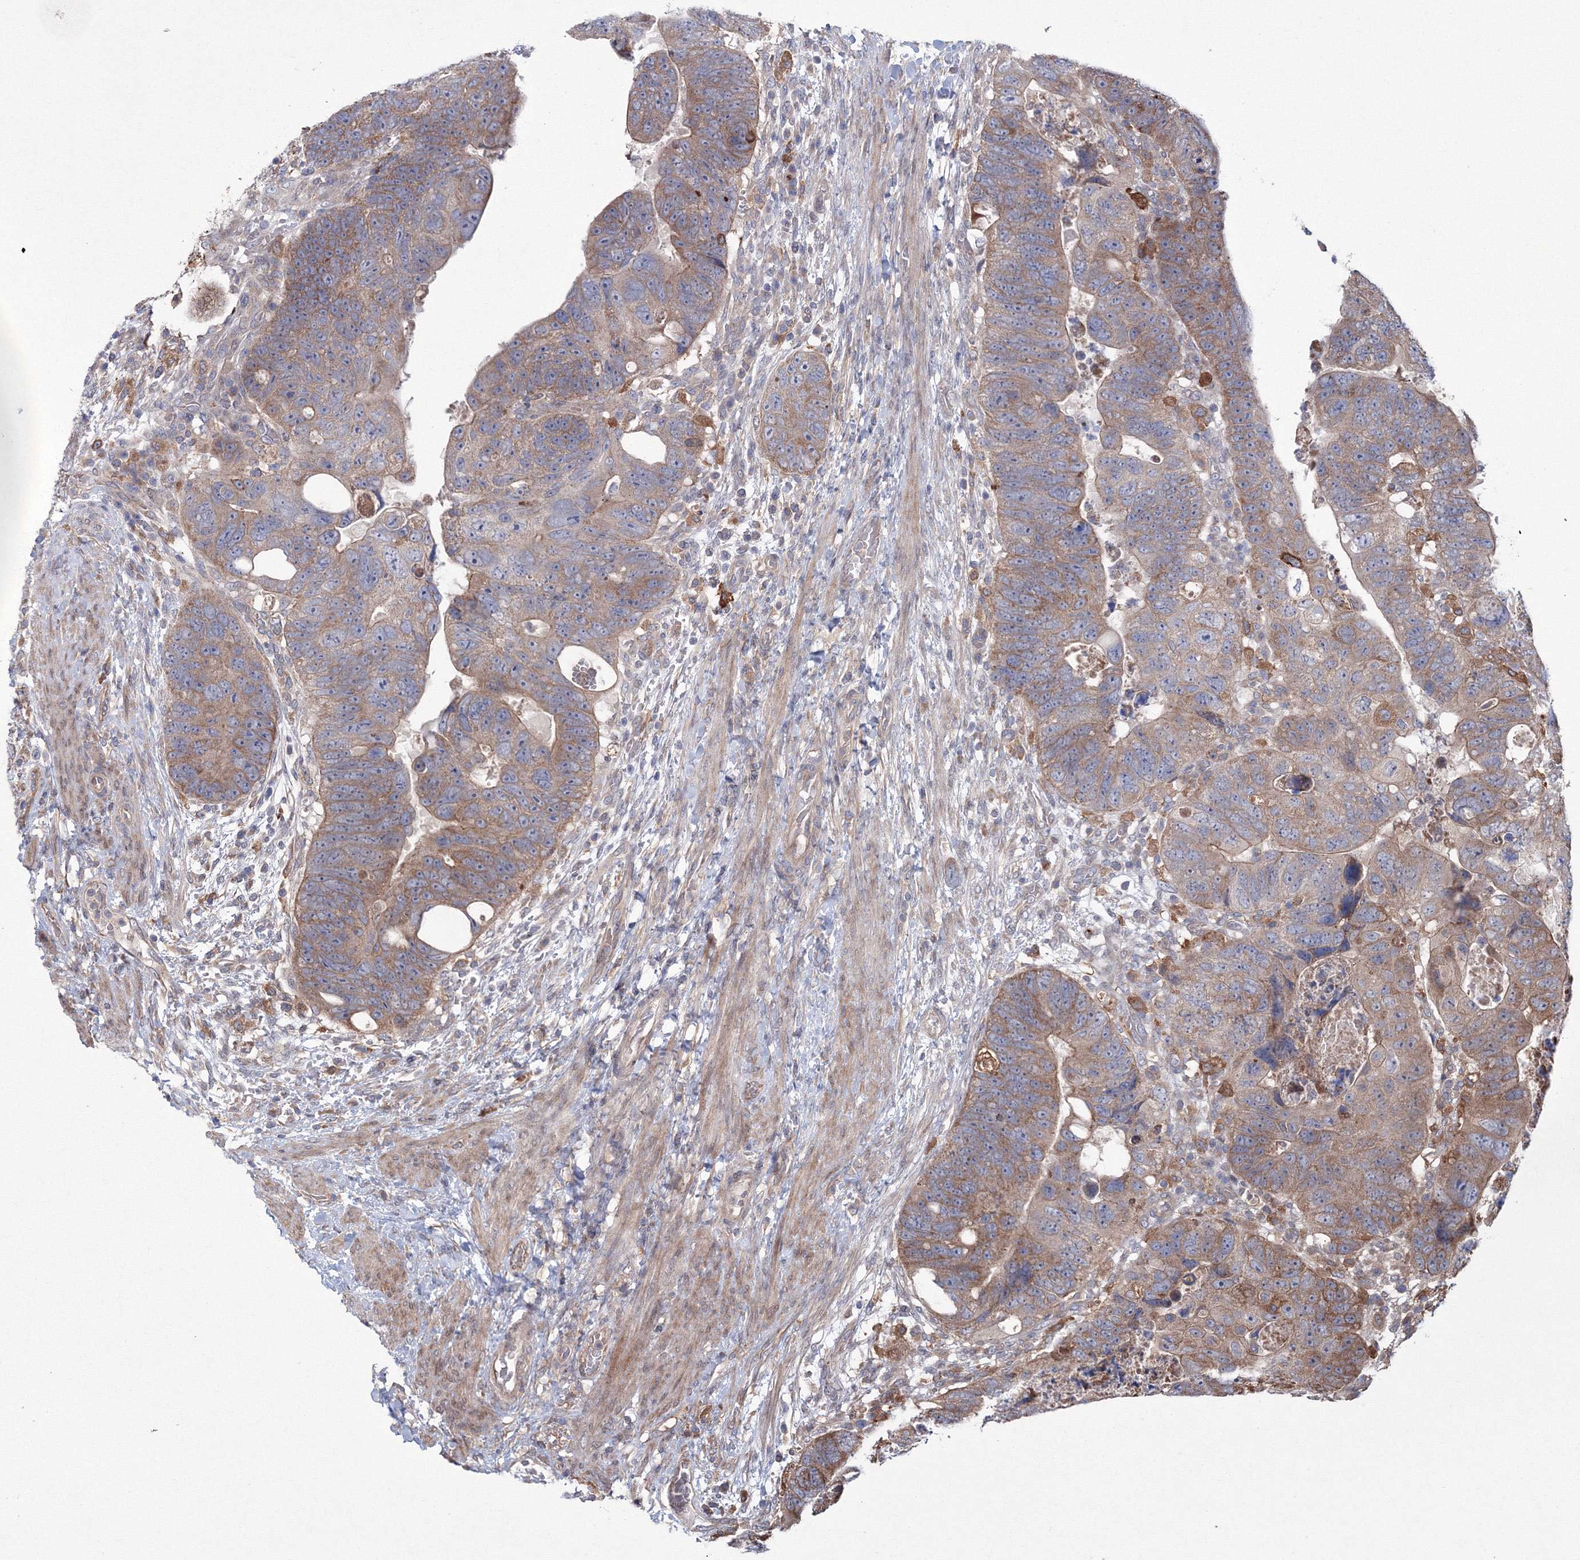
{"staining": {"intensity": "moderate", "quantity": ">75%", "location": "cytoplasmic/membranous"}, "tissue": "colorectal cancer", "cell_type": "Tumor cells", "image_type": "cancer", "snomed": [{"axis": "morphology", "description": "Adenocarcinoma, NOS"}, {"axis": "topography", "description": "Rectum"}], "caption": "Tumor cells demonstrate moderate cytoplasmic/membranous positivity in approximately >75% of cells in adenocarcinoma (colorectal).", "gene": "RANBP3L", "patient": {"sex": "male", "age": 59}}